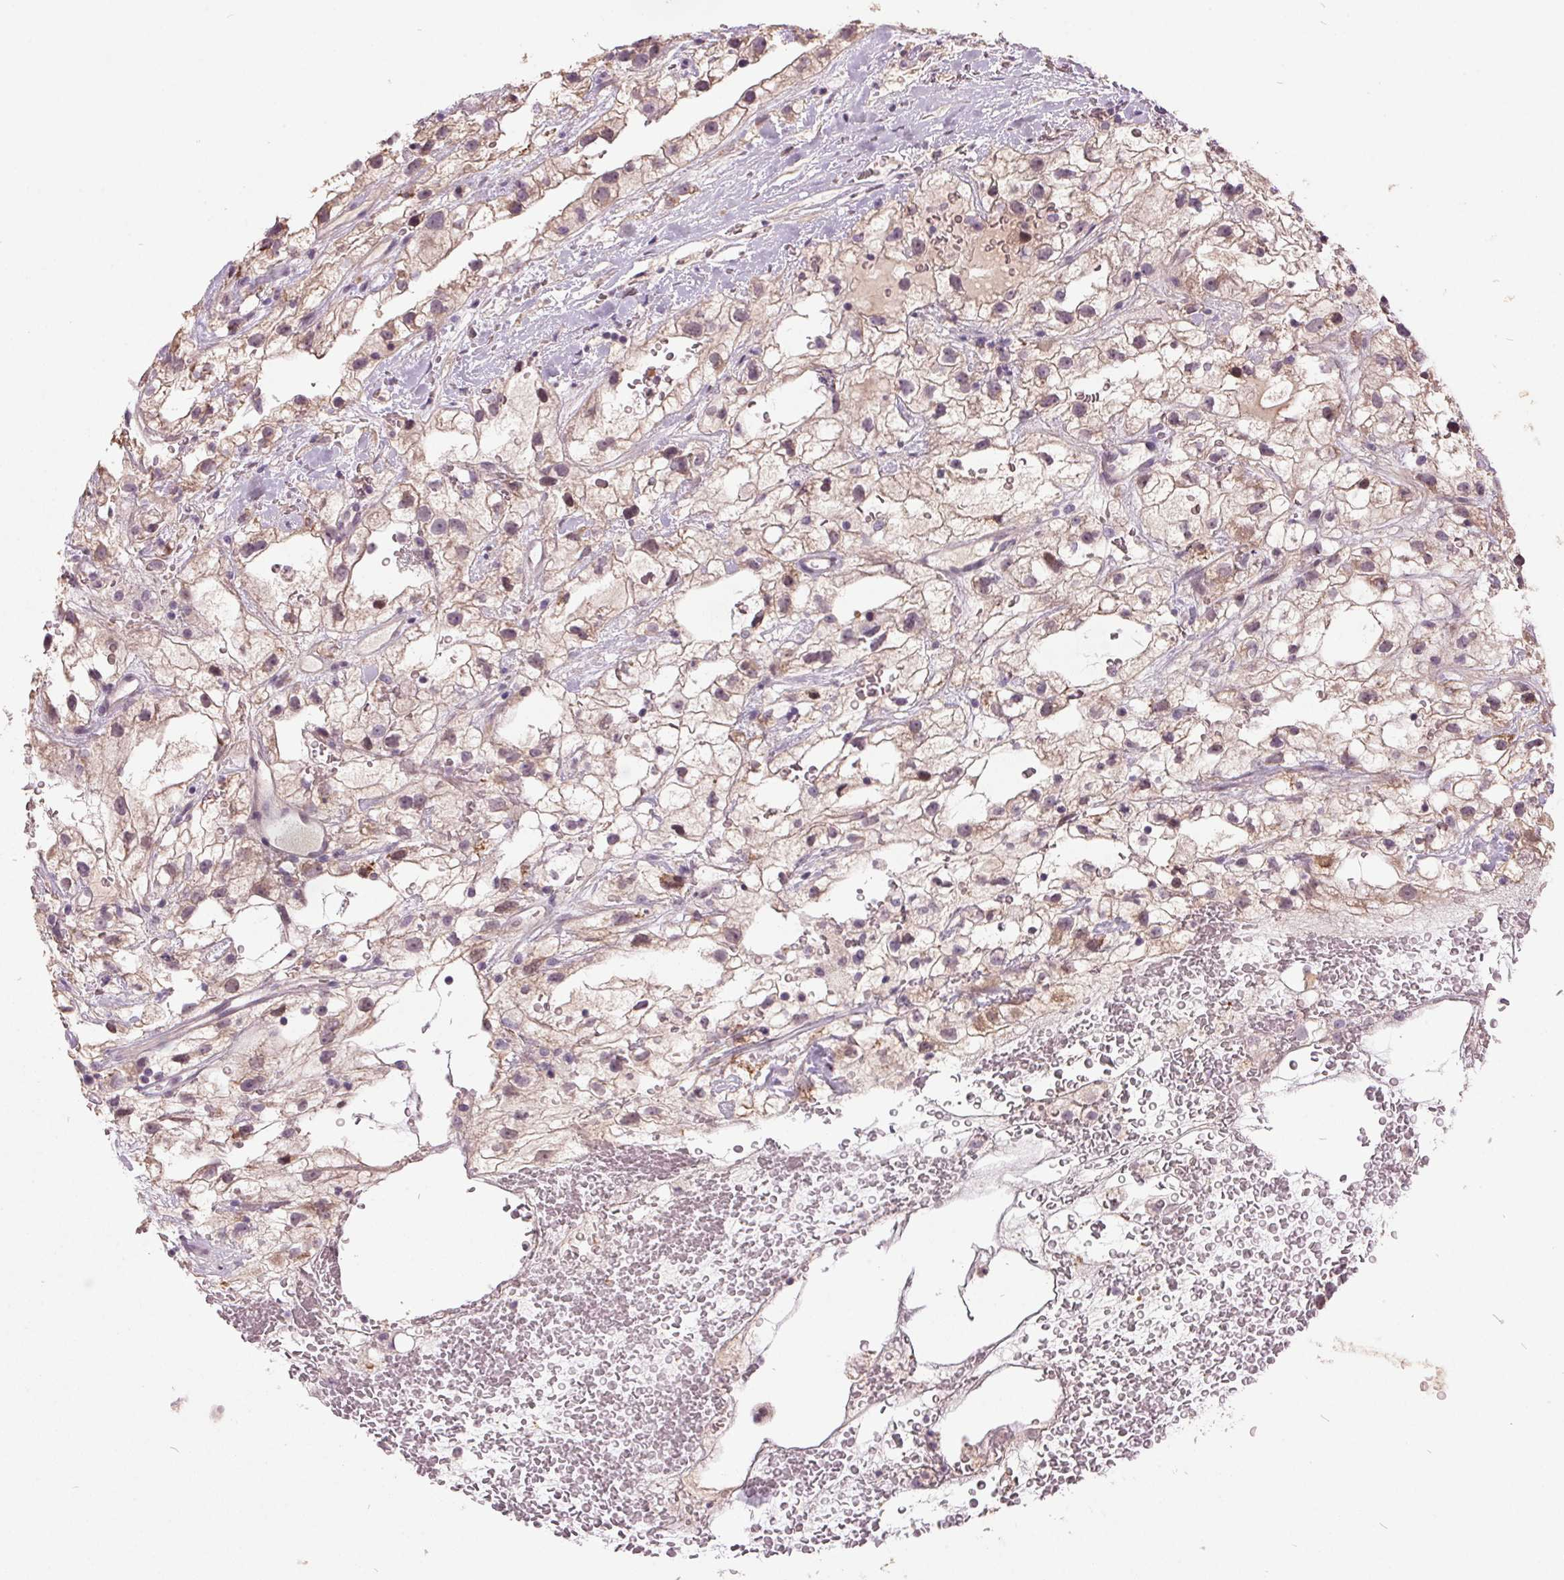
{"staining": {"intensity": "weak", "quantity": "<25%", "location": "cytoplasmic/membranous"}, "tissue": "renal cancer", "cell_type": "Tumor cells", "image_type": "cancer", "snomed": [{"axis": "morphology", "description": "Adenocarcinoma, NOS"}, {"axis": "topography", "description": "Kidney"}], "caption": "Micrograph shows no protein positivity in tumor cells of renal adenocarcinoma tissue. The staining is performed using DAB brown chromogen with nuclei counter-stained in using hematoxylin.", "gene": "C2orf16", "patient": {"sex": "male", "age": 59}}